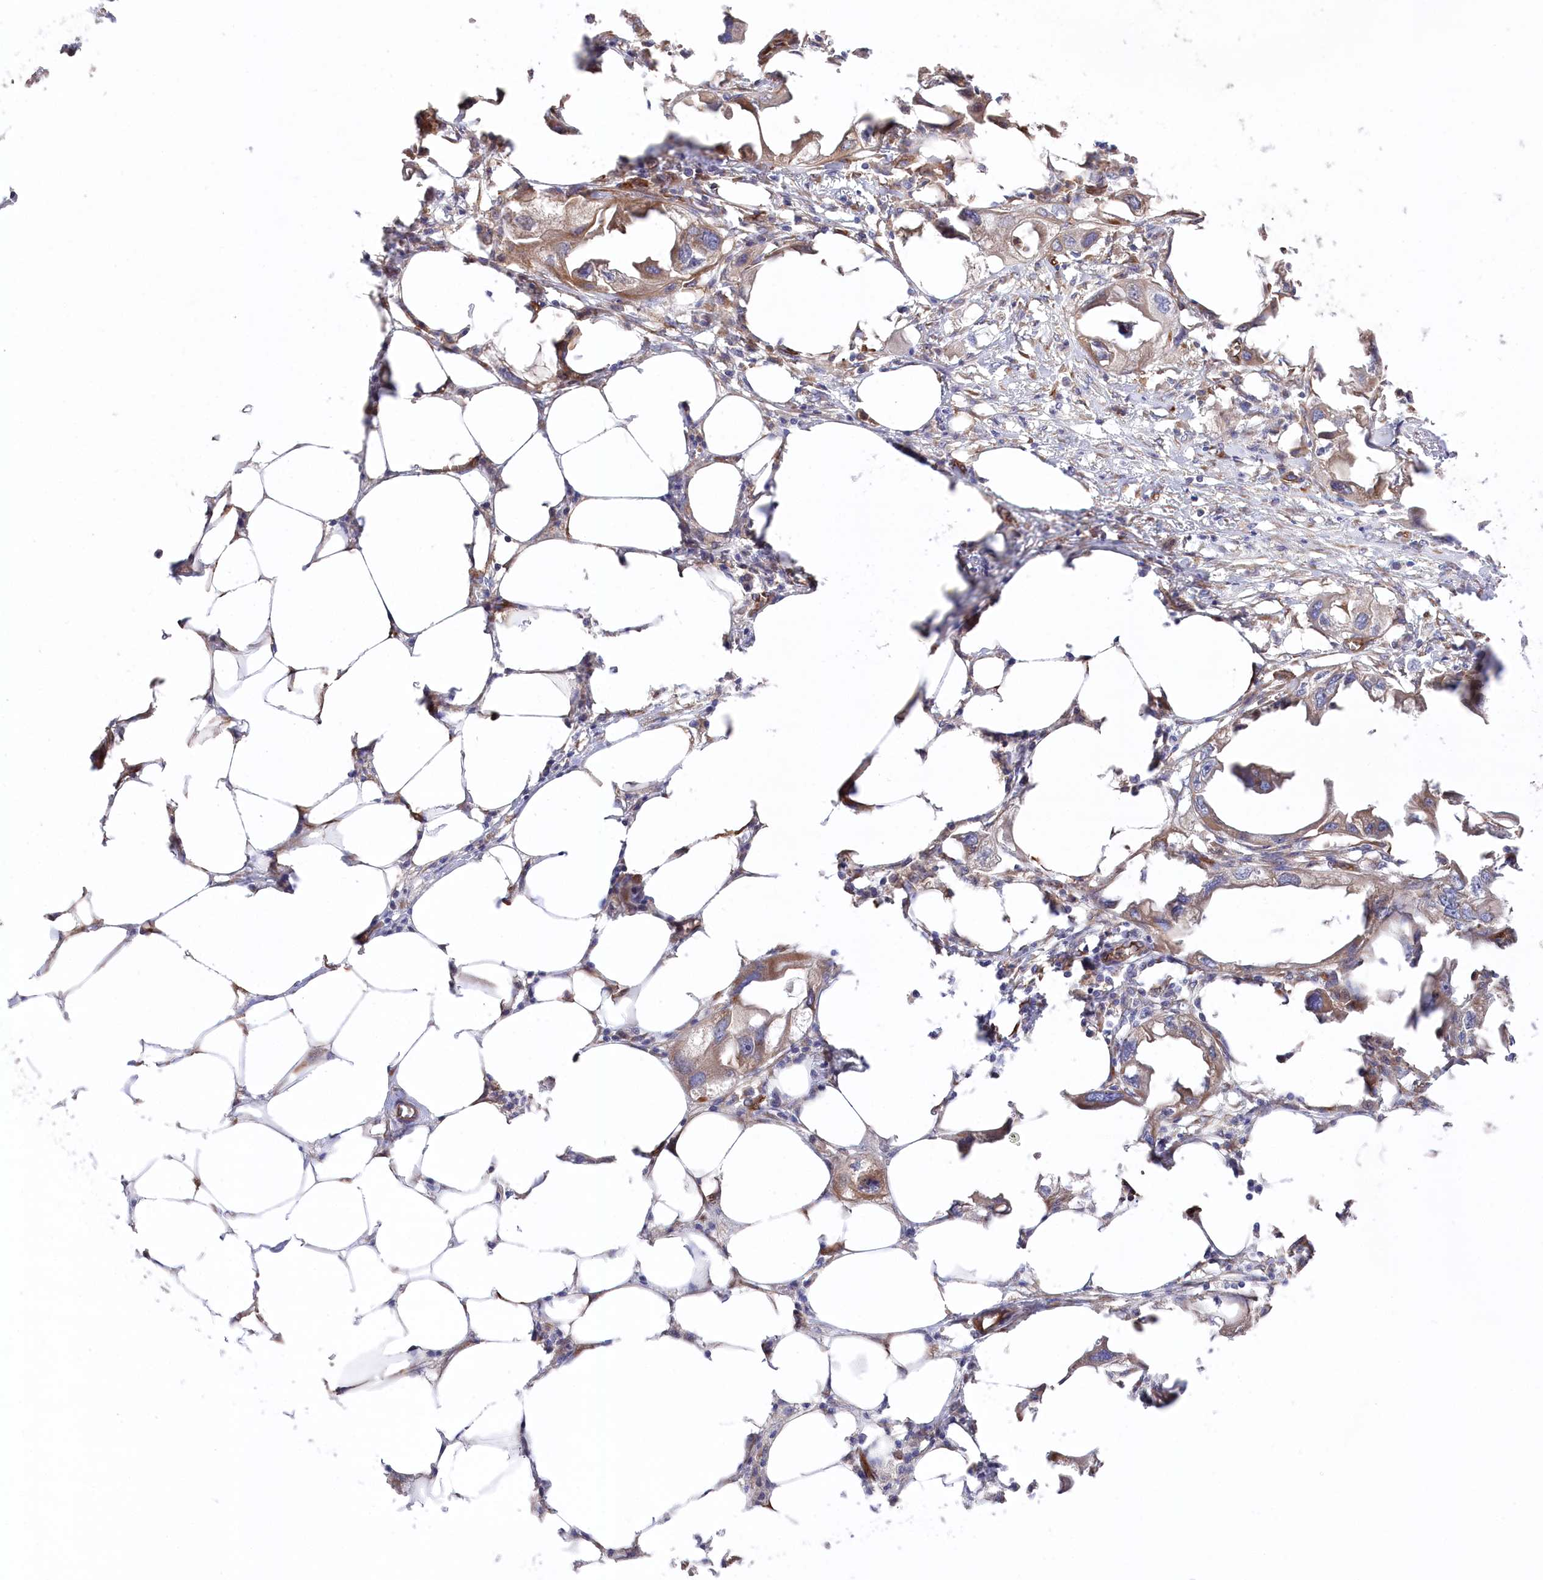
{"staining": {"intensity": "moderate", "quantity": ">75%", "location": "cytoplasmic/membranous"}, "tissue": "endometrial cancer", "cell_type": "Tumor cells", "image_type": "cancer", "snomed": [{"axis": "morphology", "description": "Adenocarcinoma, NOS"}, {"axis": "morphology", "description": "Adenocarcinoma, metastatic, NOS"}, {"axis": "topography", "description": "Adipose tissue"}, {"axis": "topography", "description": "Endometrium"}], "caption": "Endometrial cancer stained for a protein (brown) shows moderate cytoplasmic/membranous positive positivity in about >75% of tumor cells.", "gene": "MTPAP", "patient": {"sex": "female", "age": 67}}